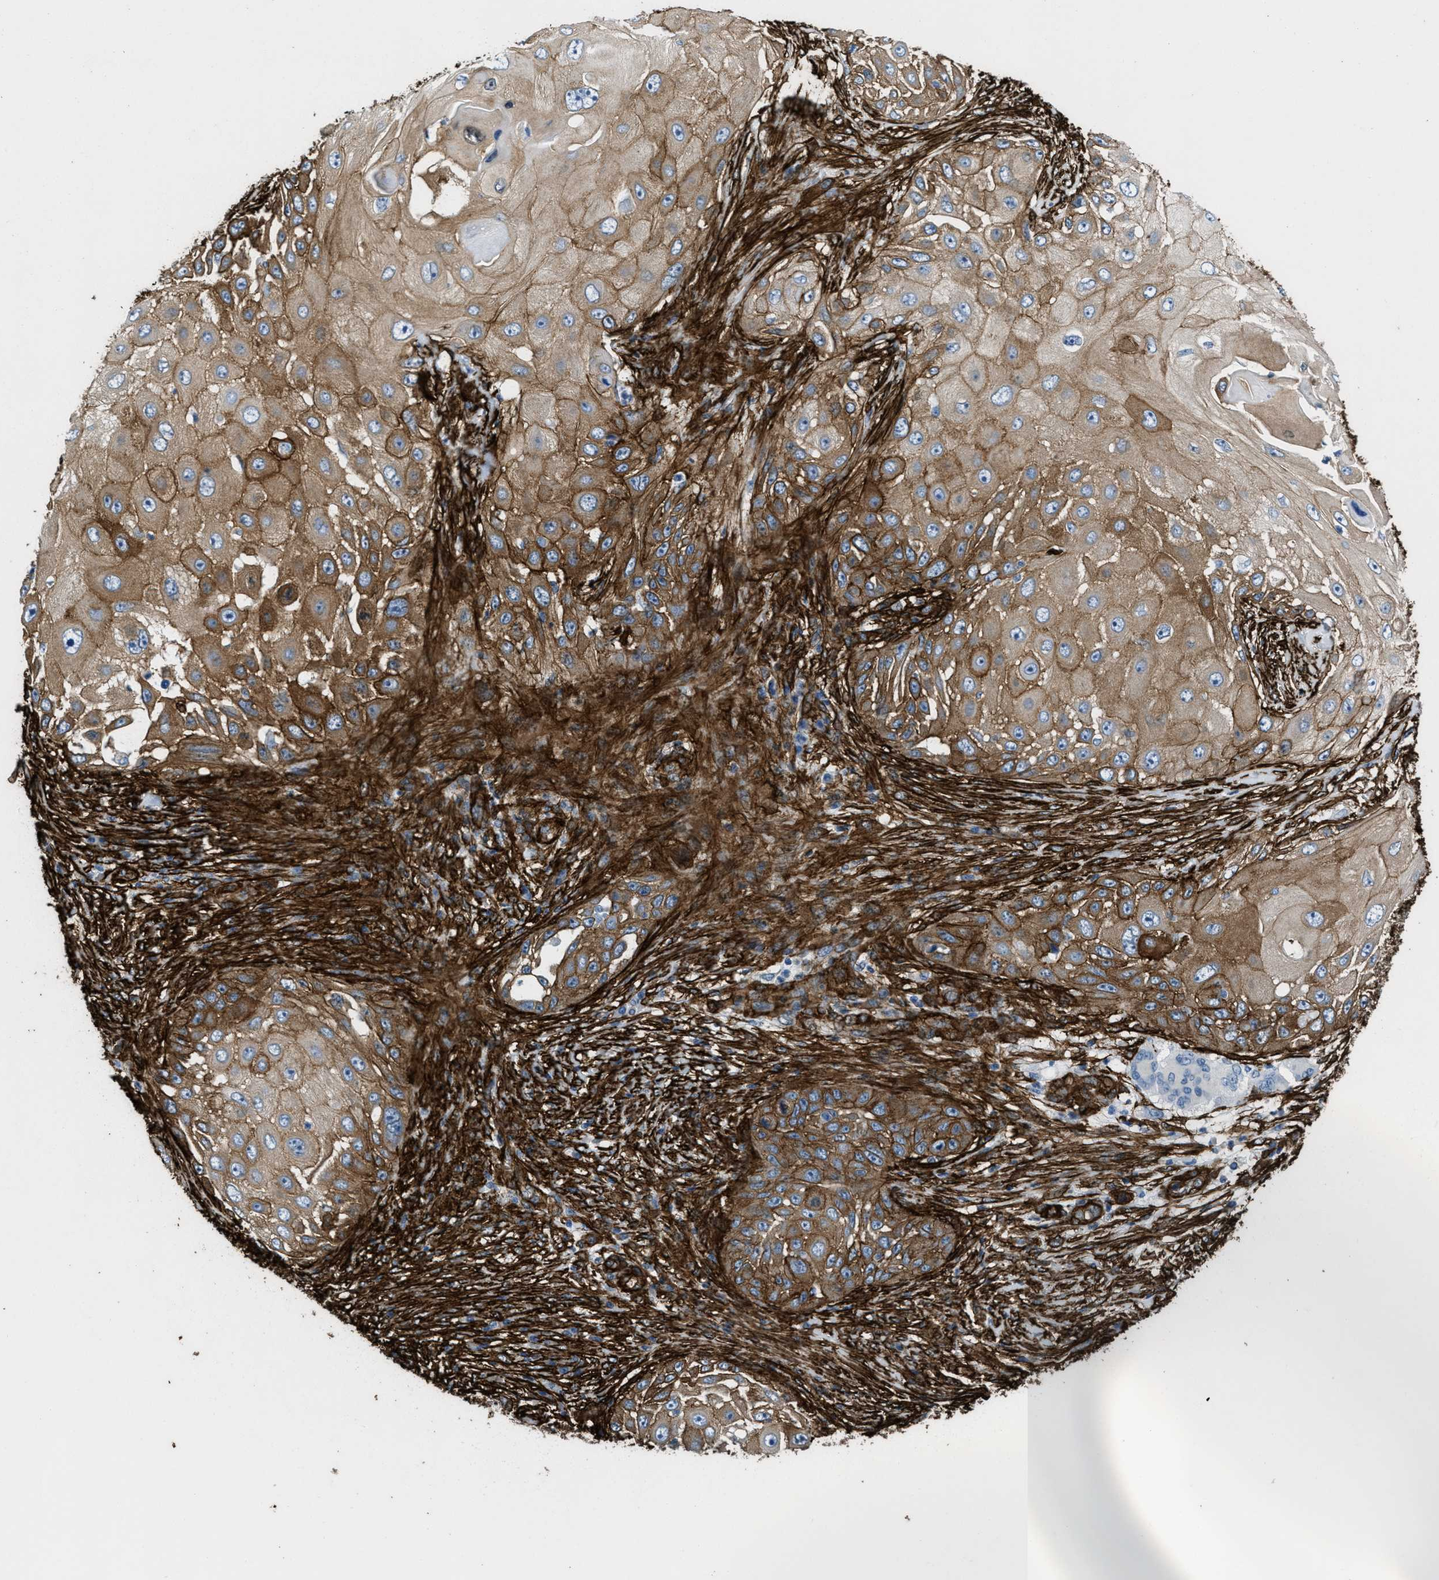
{"staining": {"intensity": "moderate", "quantity": ">75%", "location": "cytoplasmic/membranous"}, "tissue": "skin cancer", "cell_type": "Tumor cells", "image_type": "cancer", "snomed": [{"axis": "morphology", "description": "Squamous cell carcinoma, NOS"}, {"axis": "topography", "description": "Skin"}], "caption": "Brown immunohistochemical staining in skin cancer displays moderate cytoplasmic/membranous positivity in about >75% of tumor cells. The protein of interest is shown in brown color, while the nuclei are stained blue.", "gene": "CALD1", "patient": {"sex": "female", "age": 44}}